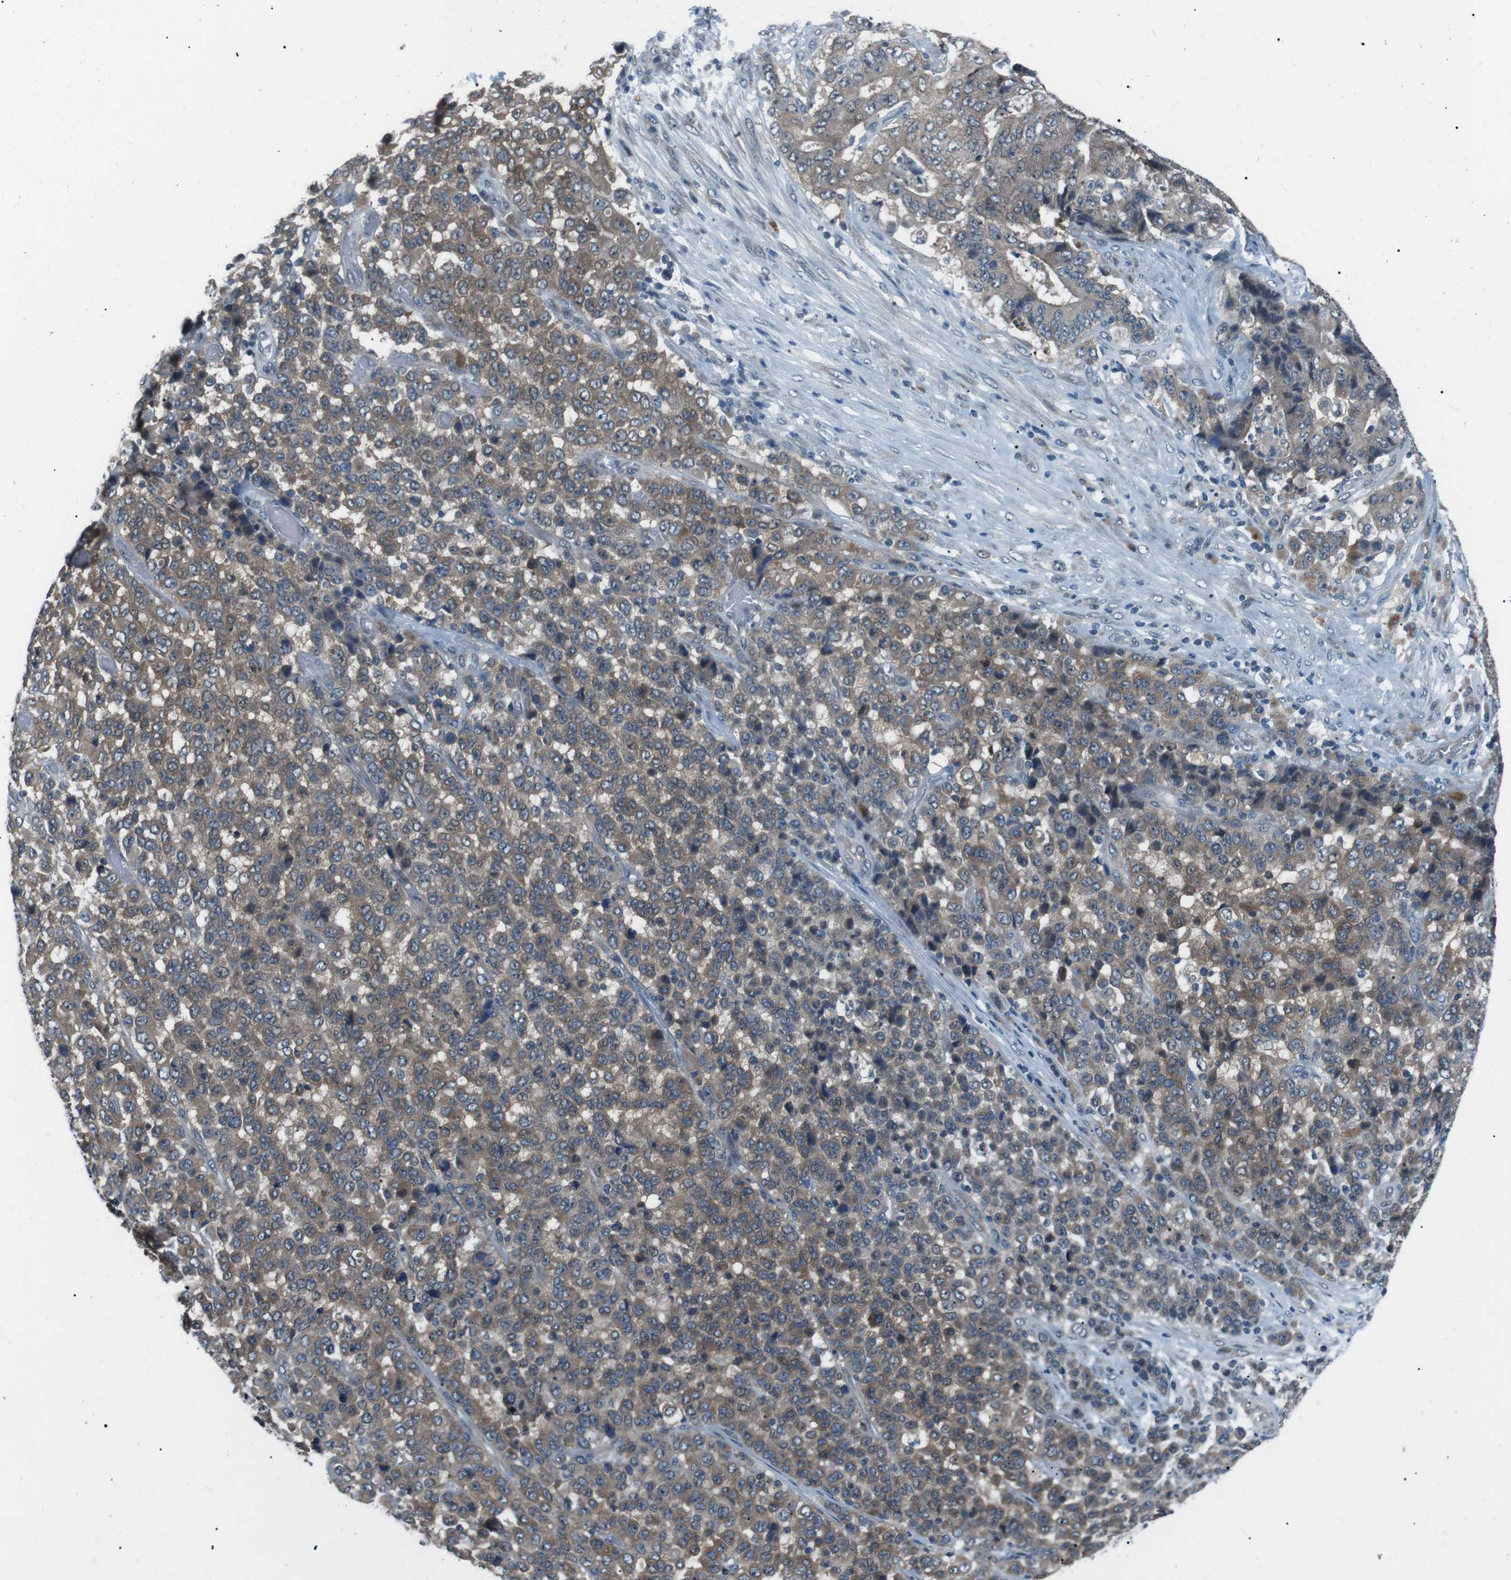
{"staining": {"intensity": "weak", "quantity": ">75%", "location": "cytoplasmic/membranous"}, "tissue": "stomach cancer", "cell_type": "Tumor cells", "image_type": "cancer", "snomed": [{"axis": "morphology", "description": "Adenocarcinoma, NOS"}, {"axis": "topography", "description": "Stomach"}], "caption": "Immunohistochemistry photomicrograph of neoplastic tissue: stomach adenocarcinoma stained using immunohistochemistry exhibits low levels of weak protein expression localized specifically in the cytoplasmic/membranous of tumor cells, appearing as a cytoplasmic/membranous brown color.", "gene": "LRIG2", "patient": {"sex": "female", "age": 73}}